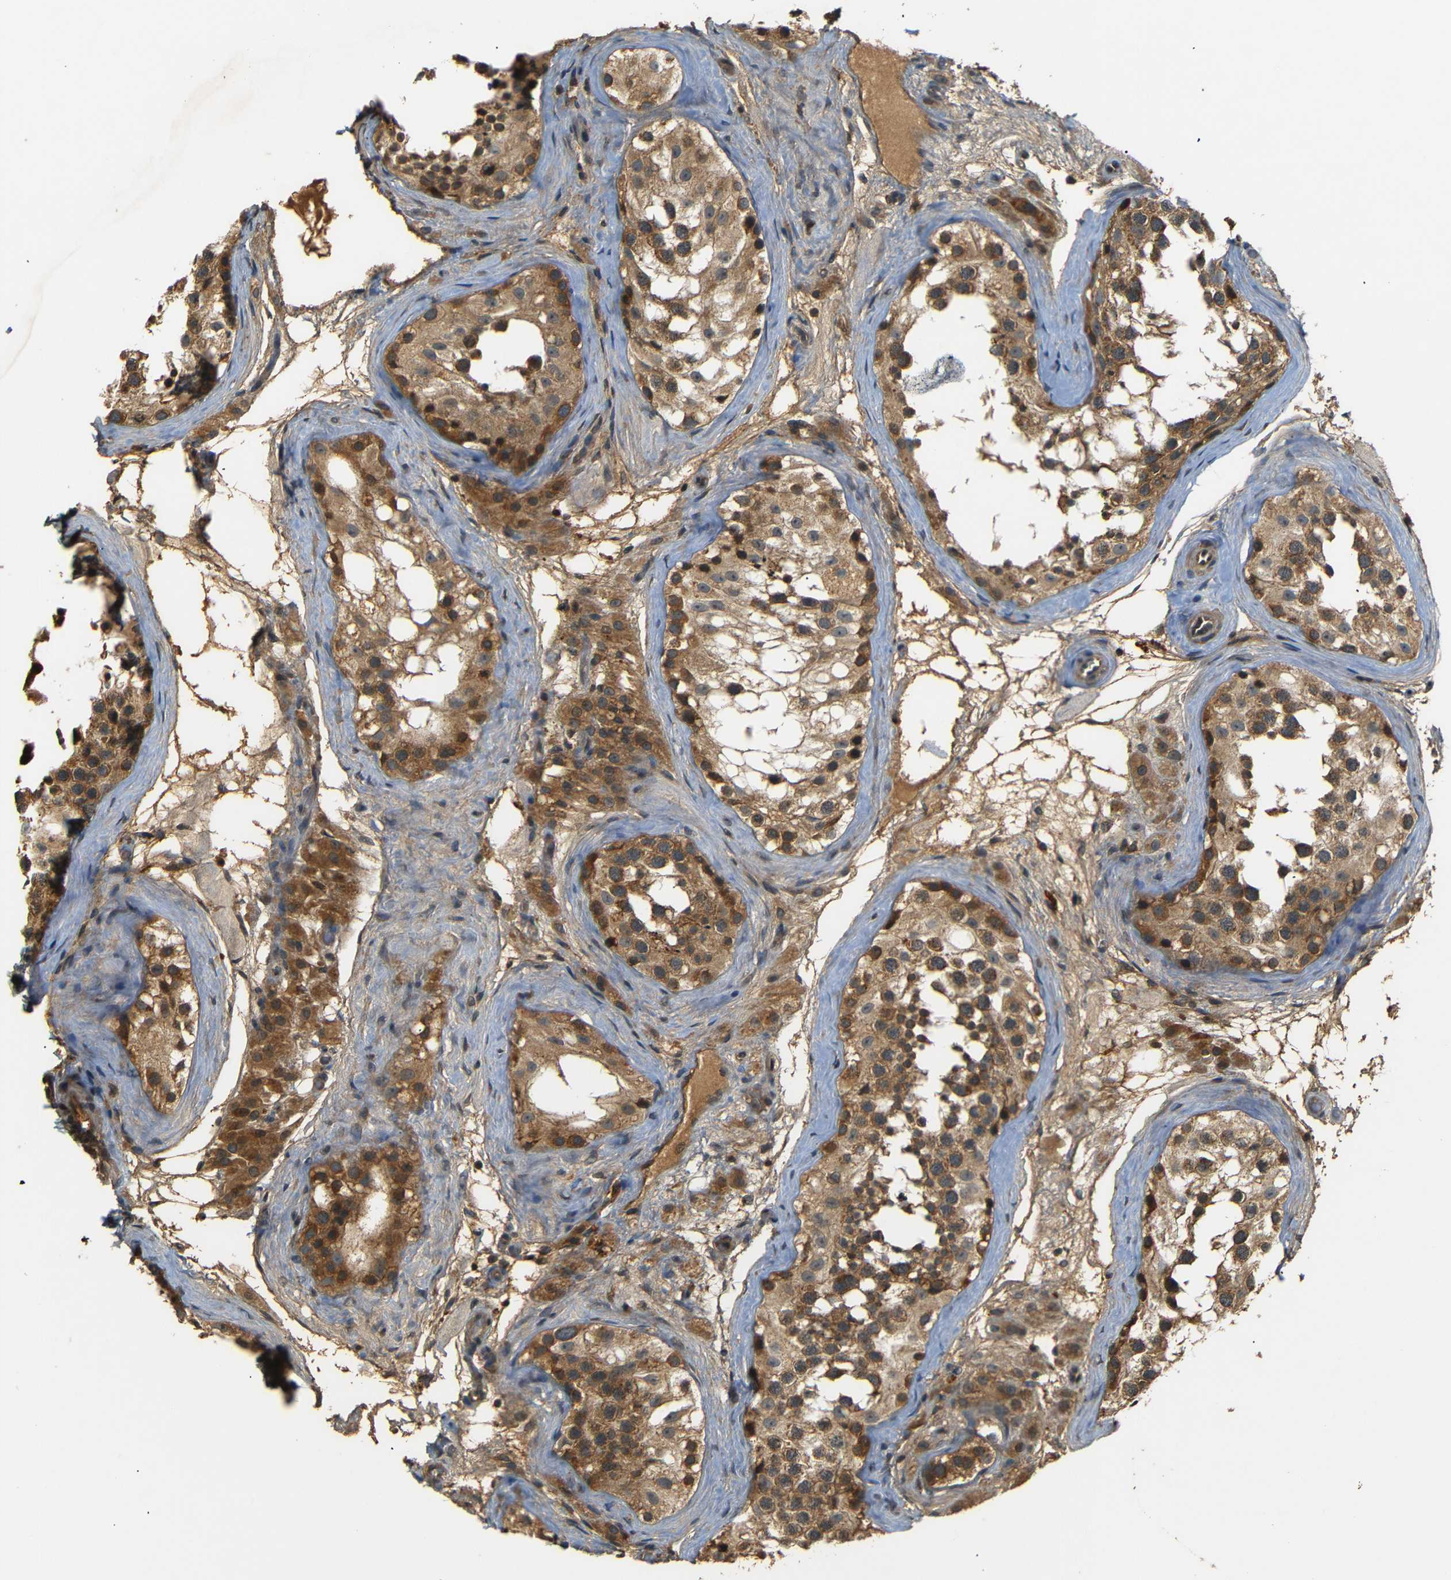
{"staining": {"intensity": "moderate", "quantity": ">75%", "location": "cytoplasmic/membranous"}, "tissue": "testis", "cell_type": "Cells in seminiferous ducts", "image_type": "normal", "snomed": [{"axis": "morphology", "description": "Normal tissue, NOS"}, {"axis": "morphology", "description": "Seminoma, NOS"}, {"axis": "topography", "description": "Testis"}], "caption": "Cells in seminiferous ducts show medium levels of moderate cytoplasmic/membranous staining in approximately >75% of cells in benign human testis.", "gene": "TANK", "patient": {"sex": "male", "age": 71}}